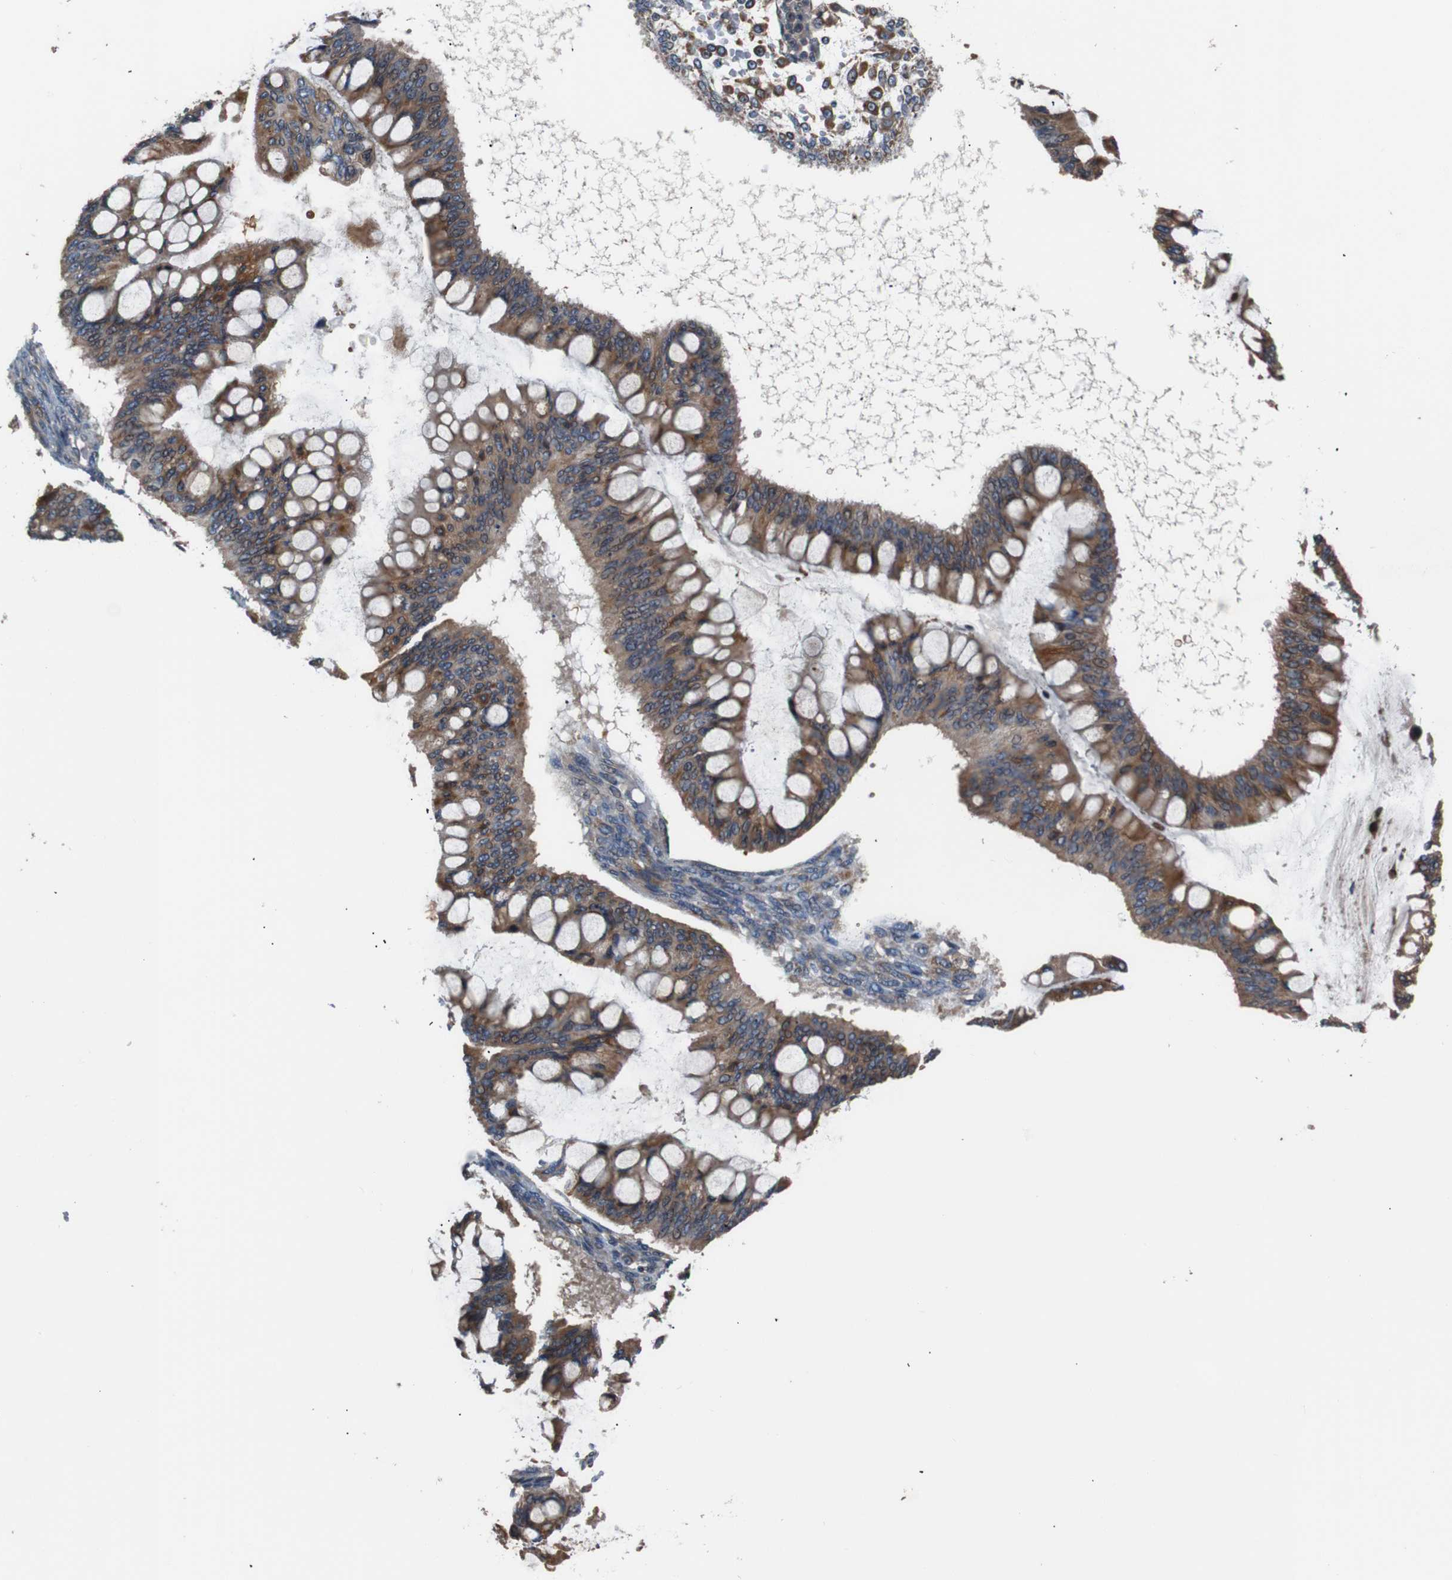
{"staining": {"intensity": "moderate", "quantity": ">75%", "location": "cytoplasmic/membranous"}, "tissue": "ovarian cancer", "cell_type": "Tumor cells", "image_type": "cancer", "snomed": [{"axis": "morphology", "description": "Cystadenocarcinoma, mucinous, NOS"}, {"axis": "topography", "description": "Ovary"}], "caption": "A high-resolution image shows IHC staining of ovarian mucinous cystadenocarcinoma, which displays moderate cytoplasmic/membranous positivity in about >75% of tumor cells.", "gene": "SIGMAR1", "patient": {"sex": "female", "age": 73}}